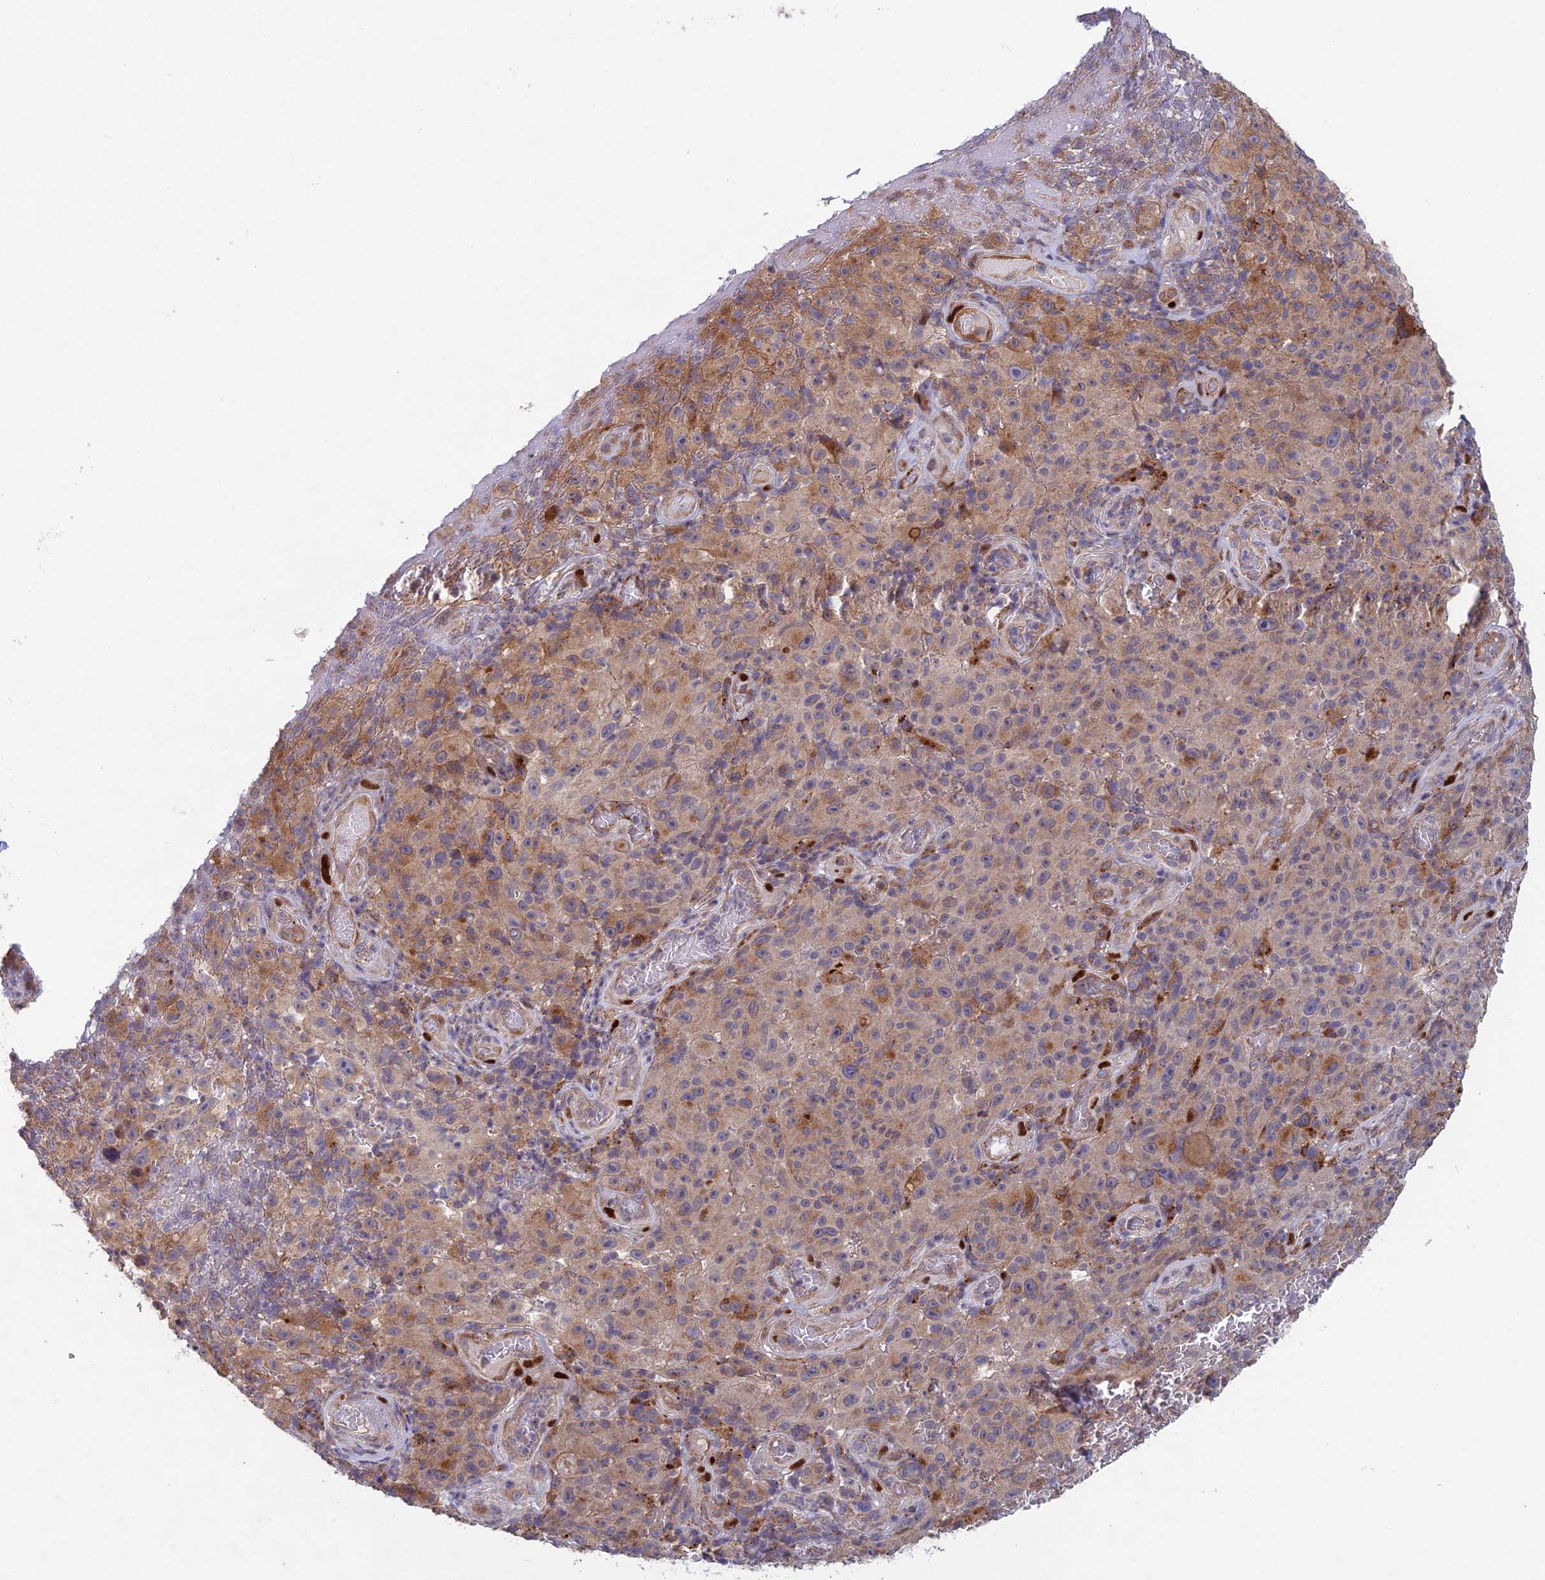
{"staining": {"intensity": "moderate", "quantity": "<25%", "location": "cytoplasmic/membranous"}, "tissue": "melanoma", "cell_type": "Tumor cells", "image_type": "cancer", "snomed": [{"axis": "morphology", "description": "Malignant melanoma, NOS"}, {"axis": "topography", "description": "Skin"}], "caption": "Malignant melanoma stained with a protein marker demonstrates moderate staining in tumor cells.", "gene": "FOXS1", "patient": {"sex": "female", "age": 82}}